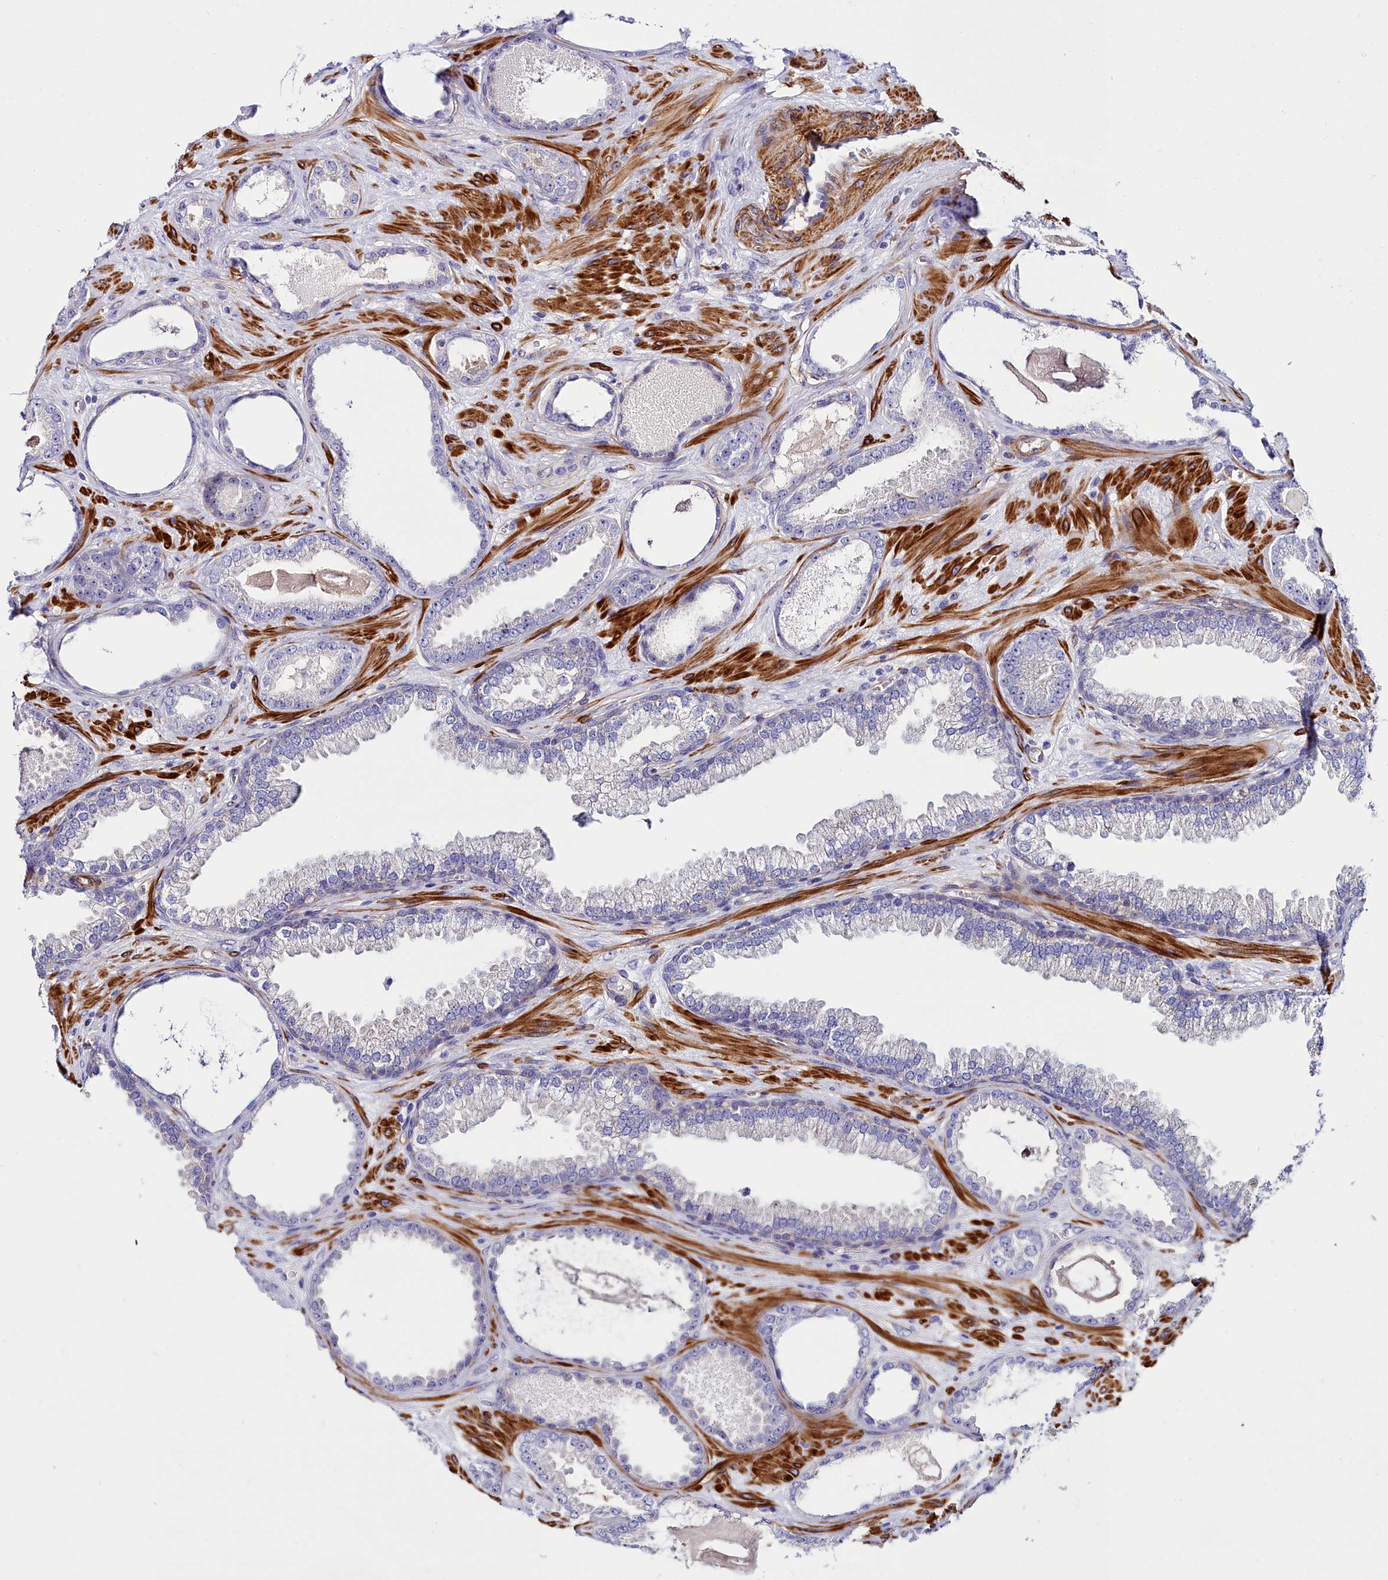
{"staining": {"intensity": "negative", "quantity": "none", "location": "none"}, "tissue": "prostate cancer", "cell_type": "Tumor cells", "image_type": "cancer", "snomed": [{"axis": "morphology", "description": "Adenocarcinoma, Low grade"}, {"axis": "topography", "description": "Prostate"}], "caption": "Immunohistochemical staining of human prostate cancer (low-grade adenocarcinoma) demonstrates no significant staining in tumor cells.", "gene": "FADS3", "patient": {"sex": "male", "age": 57}}